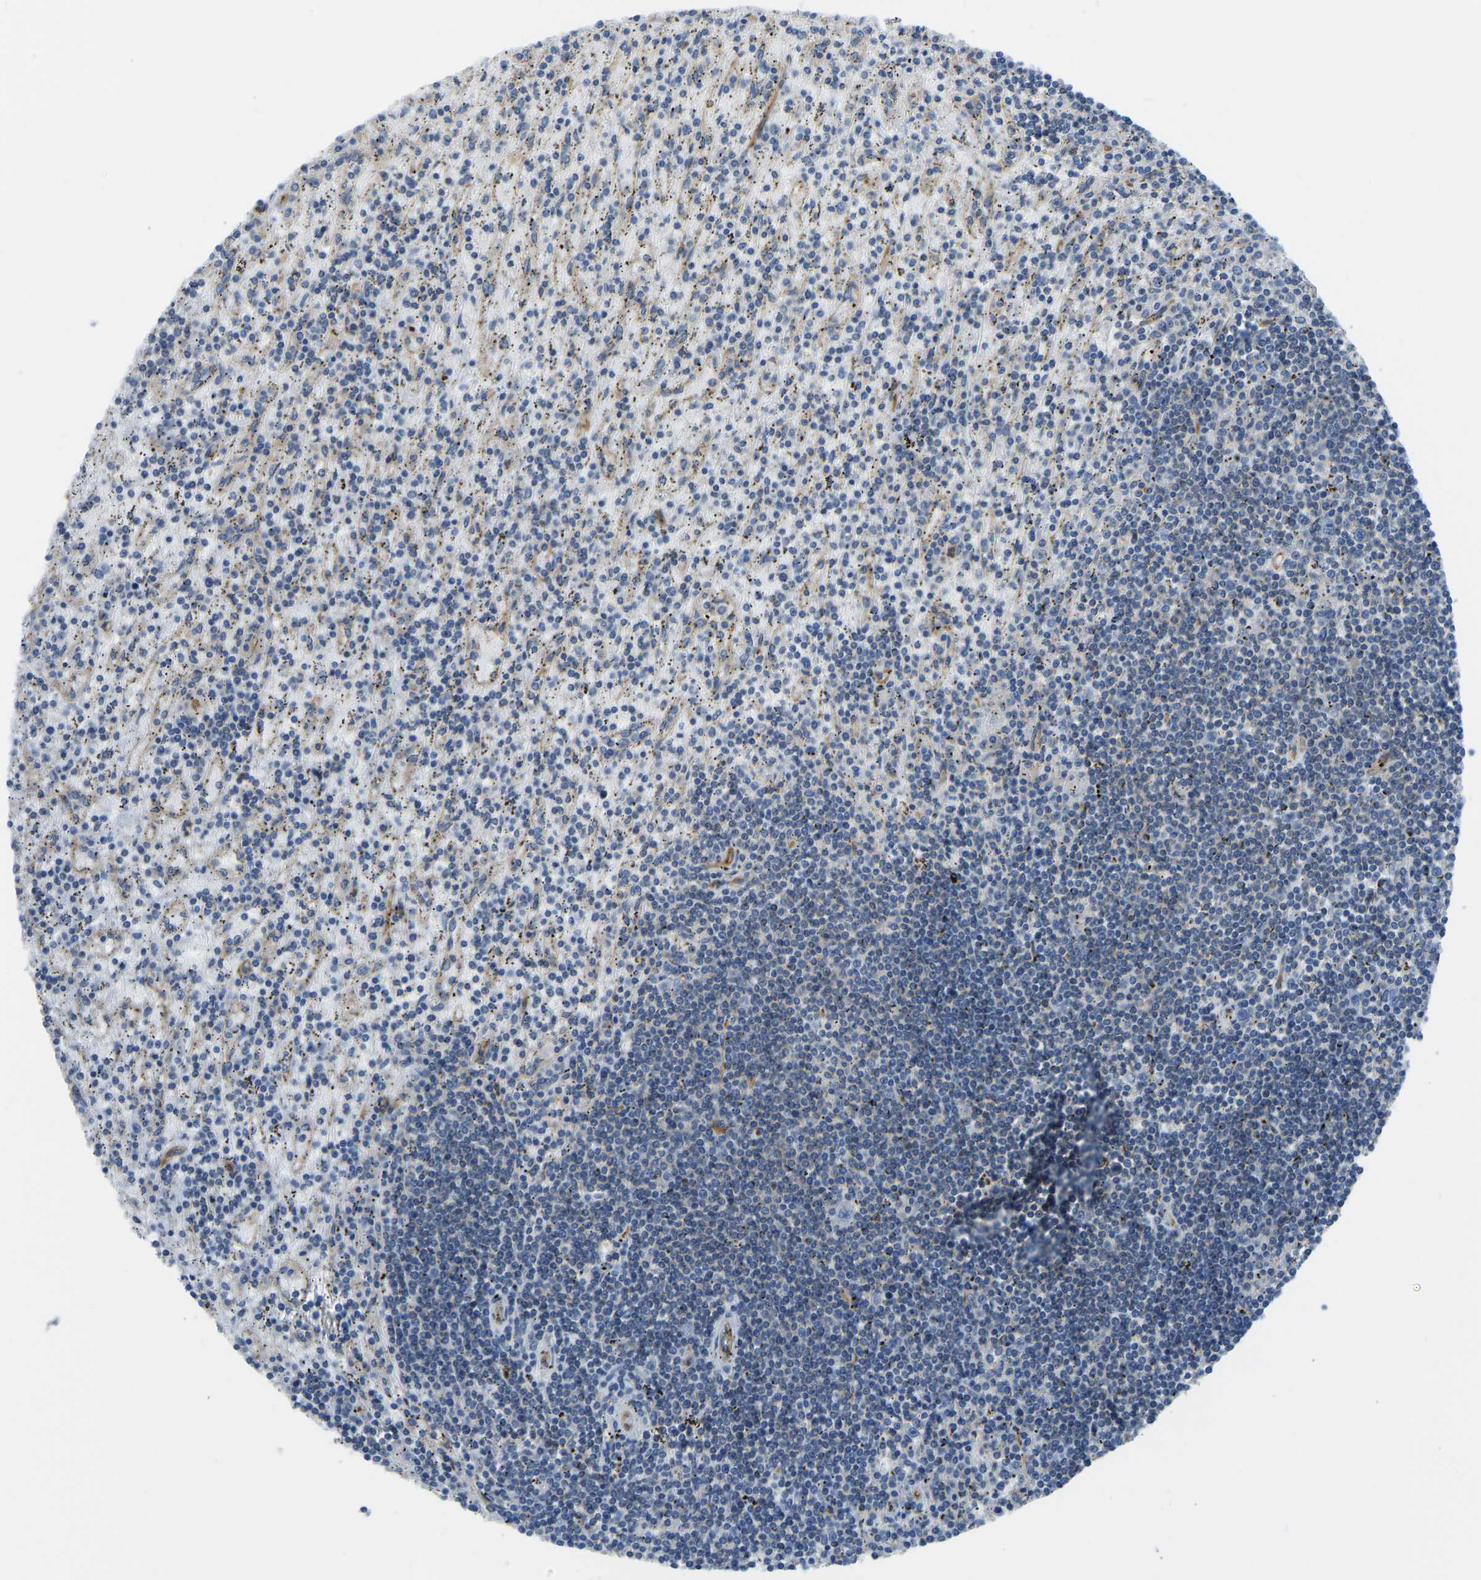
{"staining": {"intensity": "moderate", "quantity": "<25%", "location": "cytoplasmic/membranous"}, "tissue": "lymphoma", "cell_type": "Tumor cells", "image_type": "cancer", "snomed": [{"axis": "morphology", "description": "Malignant lymphoma, non-Hodgkin's type, Low grade"}, {"axis": "topography", "description": "Spleen"}], "caption": "This is a photomicrograph of immunohistochemistry (IHC) staining of low-grade malignant lymphoma, non-Hodgkin's type, which shows moderate expression in the cytoplasmic/membranous of tumor cells.", "gene": "CHAD", "patient": {"sex": "male", "age": 76}}